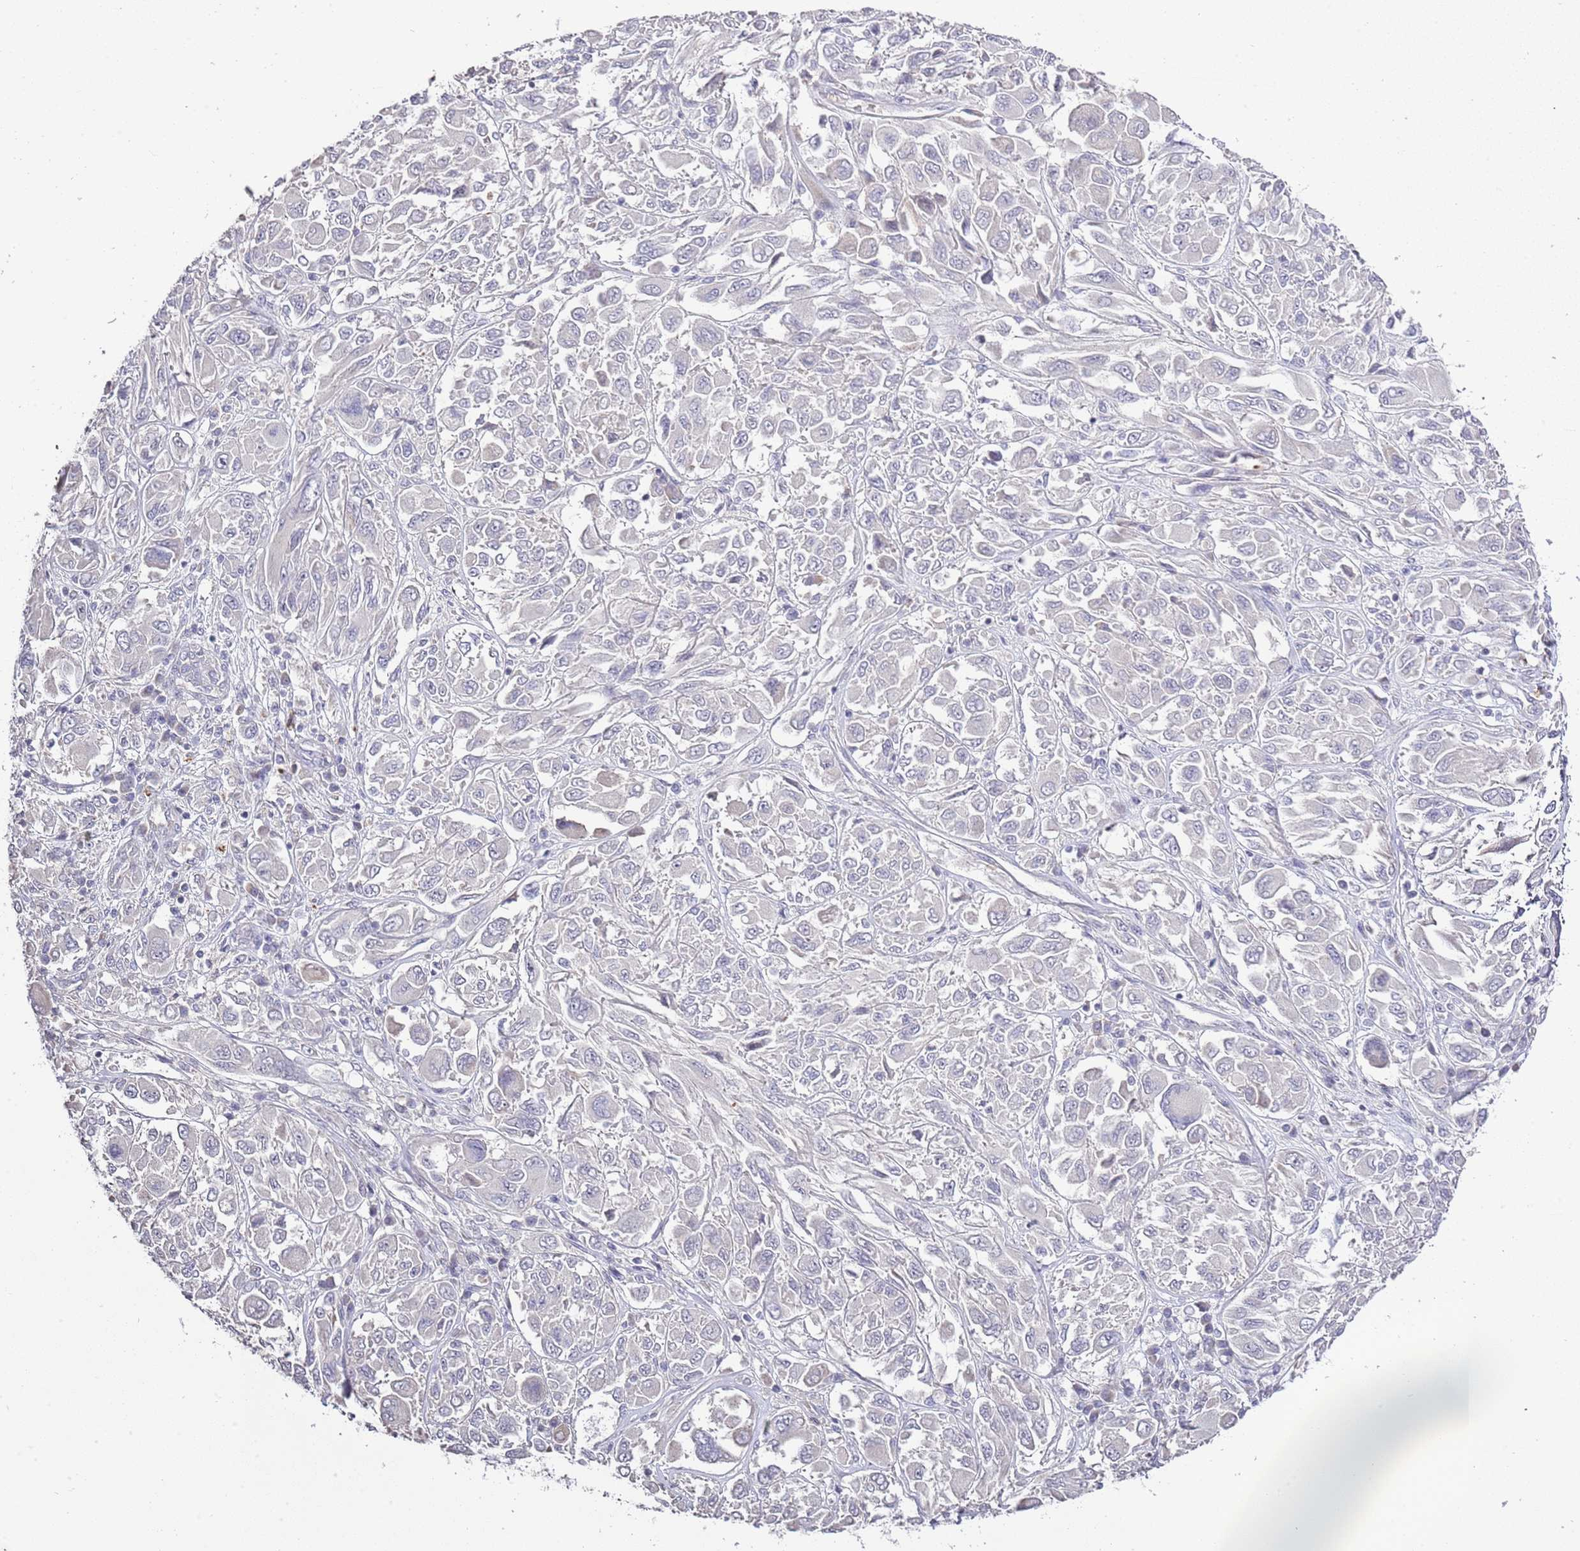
{"staining": {"intensity": "negative", "quantity": "none", "location": "none"}, "tissue": "melanoma", "cell_type": "Tumor cells", "image_type": "cancer", "snomed": [{"axis": "morphology", "description": "Malignant melanoma, NOS"}, {"axis": "topography", "description": "Skin"}], "caption": "Tumor cells show no significant protein positivity in melanoma.", "gene": "P2RY13", "patient": {"sex": "female", "age": 91}}